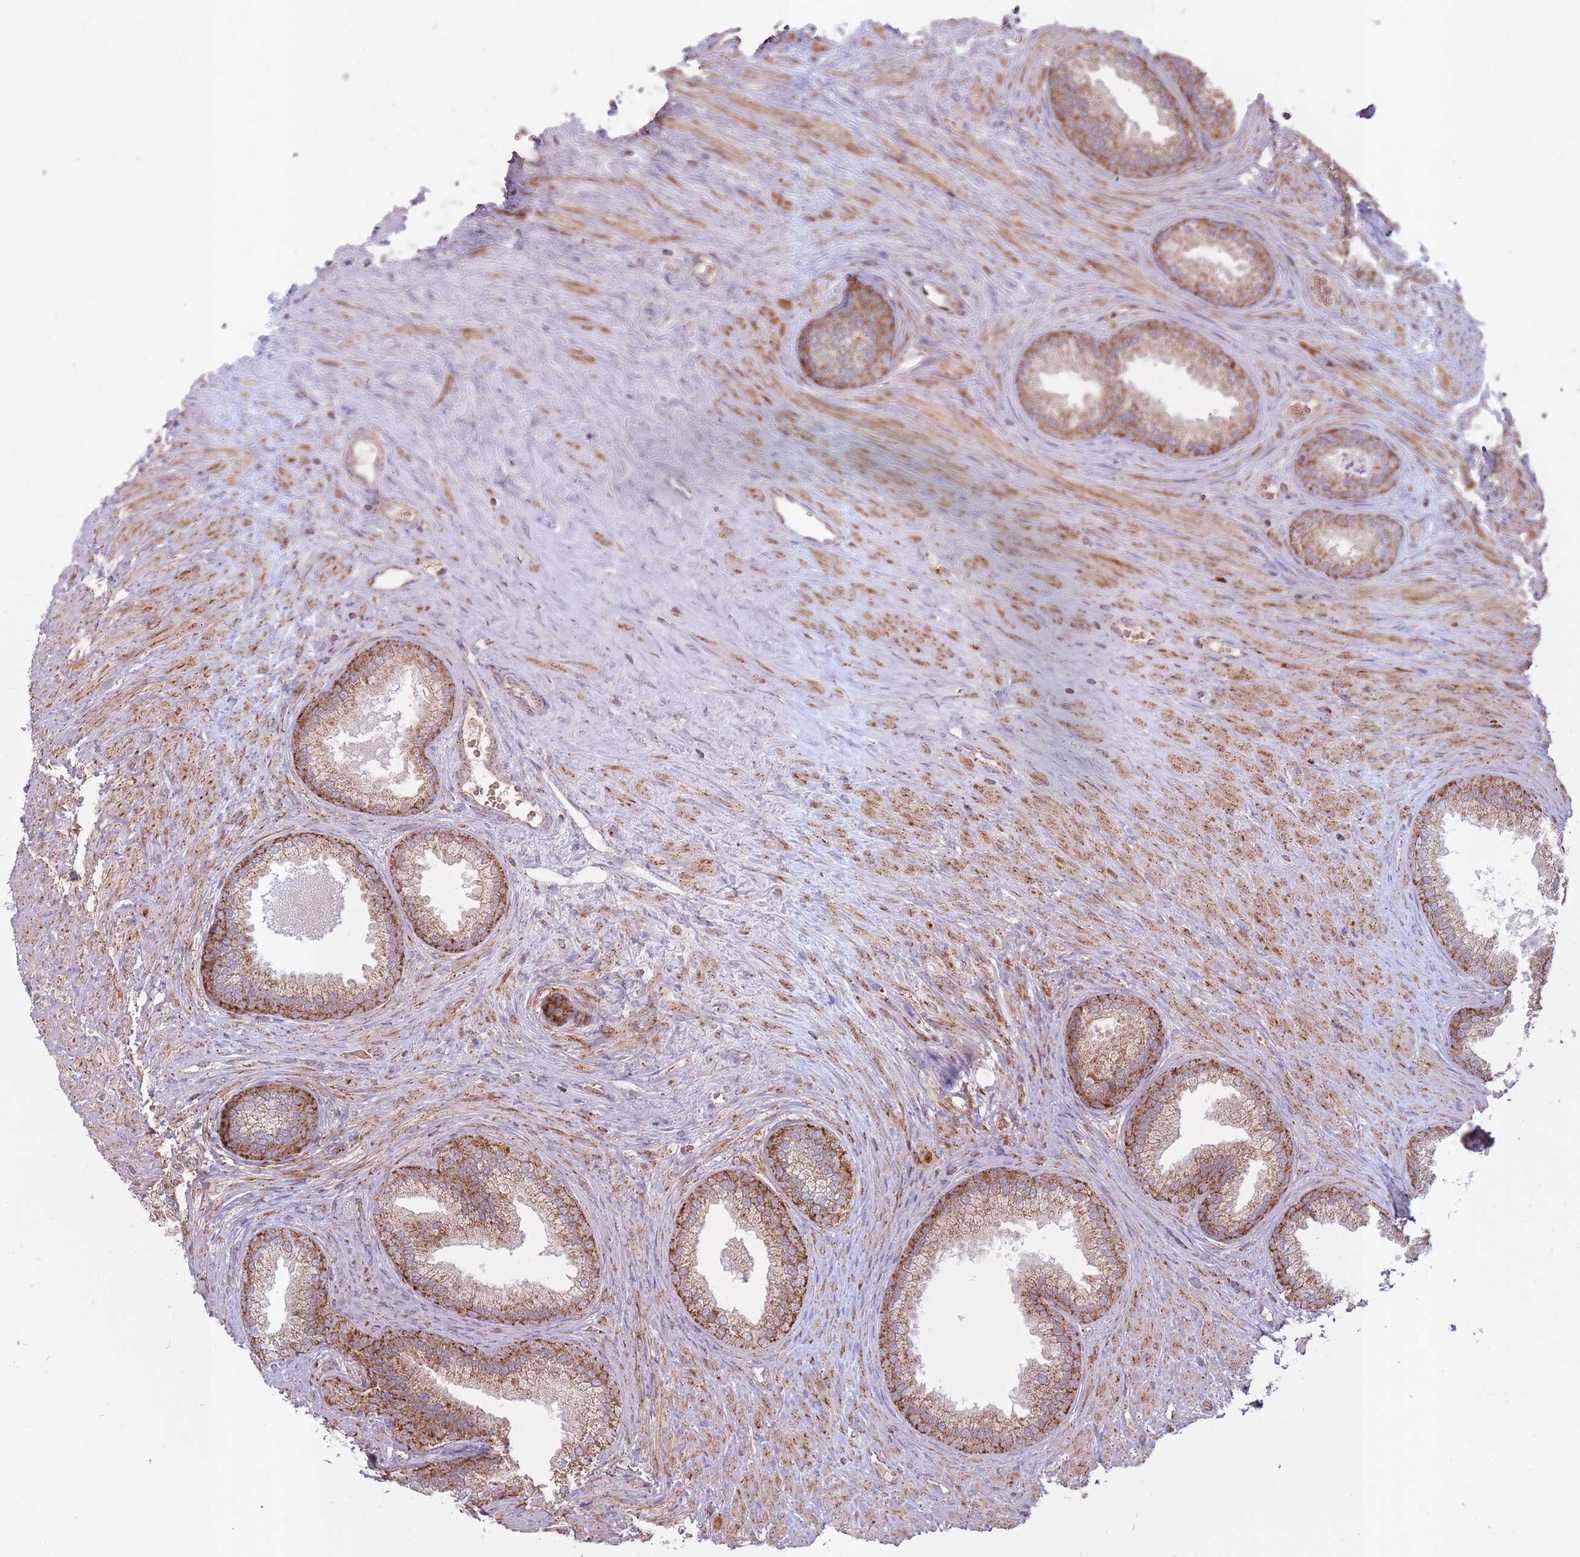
{"staining": {"intensity": "moderate", "quantity": ">75%", "location": "cytoplasmic/membranous"}, "tissue": "prostate", "cell_type": "Glandular cells", "image_type": "normal", "snomed": [{"axis": "morphology", "description": "Normal tissue, NOS"}, {"axis": "topography", "description": "Prostate"}], "caption": "Brown immunohistochemical staining in normal human prostate shows moderate cytoplasmic/membranous positivity in approximately >75% of glandular cells. Immunohistochemistry stains the protein of interest in brown and the nuclei are stained blue.", "gene": "LIN7C", "patient": {"sex": "male", "age": 76}}